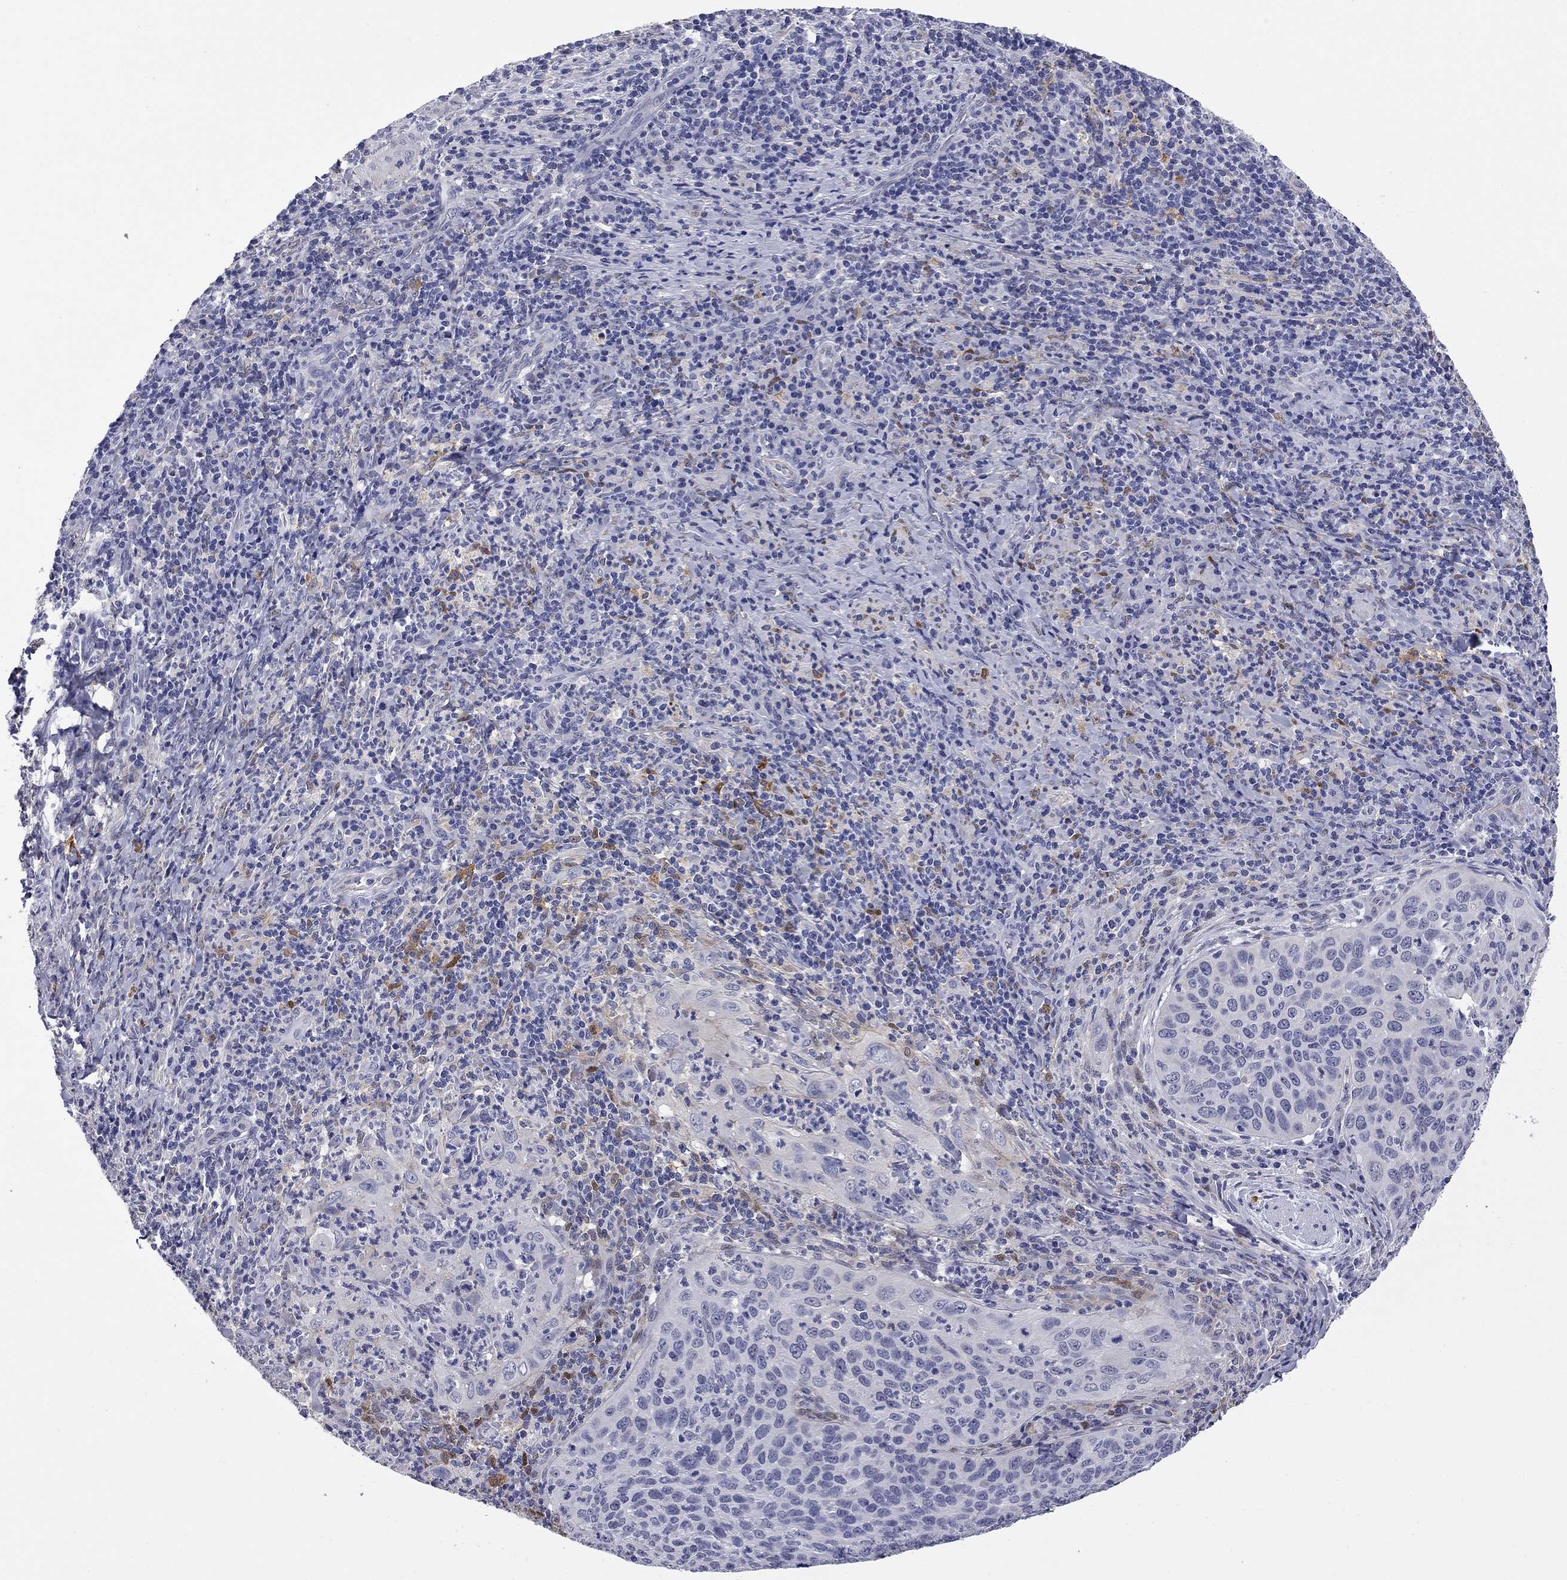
{"staining": {"intensity": "negative", "quantity": "none", "location": "none"}, "tissue": "cervical cancer", "cell_type": "Tumor cells", "image_type": "cancer", "snomed": [{"axis": "morphology", "description": "Squamous cell carcinoma, NOS"}, {"axis": "topography", "description": "Cervix"}], "caption": "High power microscopy image of an immunohistochemistry photomicrograph of squamous cell carcinoma (cervical), revealing no significant positivity in tumor cells. (DAB immunohistochemistry (IHC), high magnification).", "gene": "BCL2L14", "patient": {"sex": "female", "age": 26}}